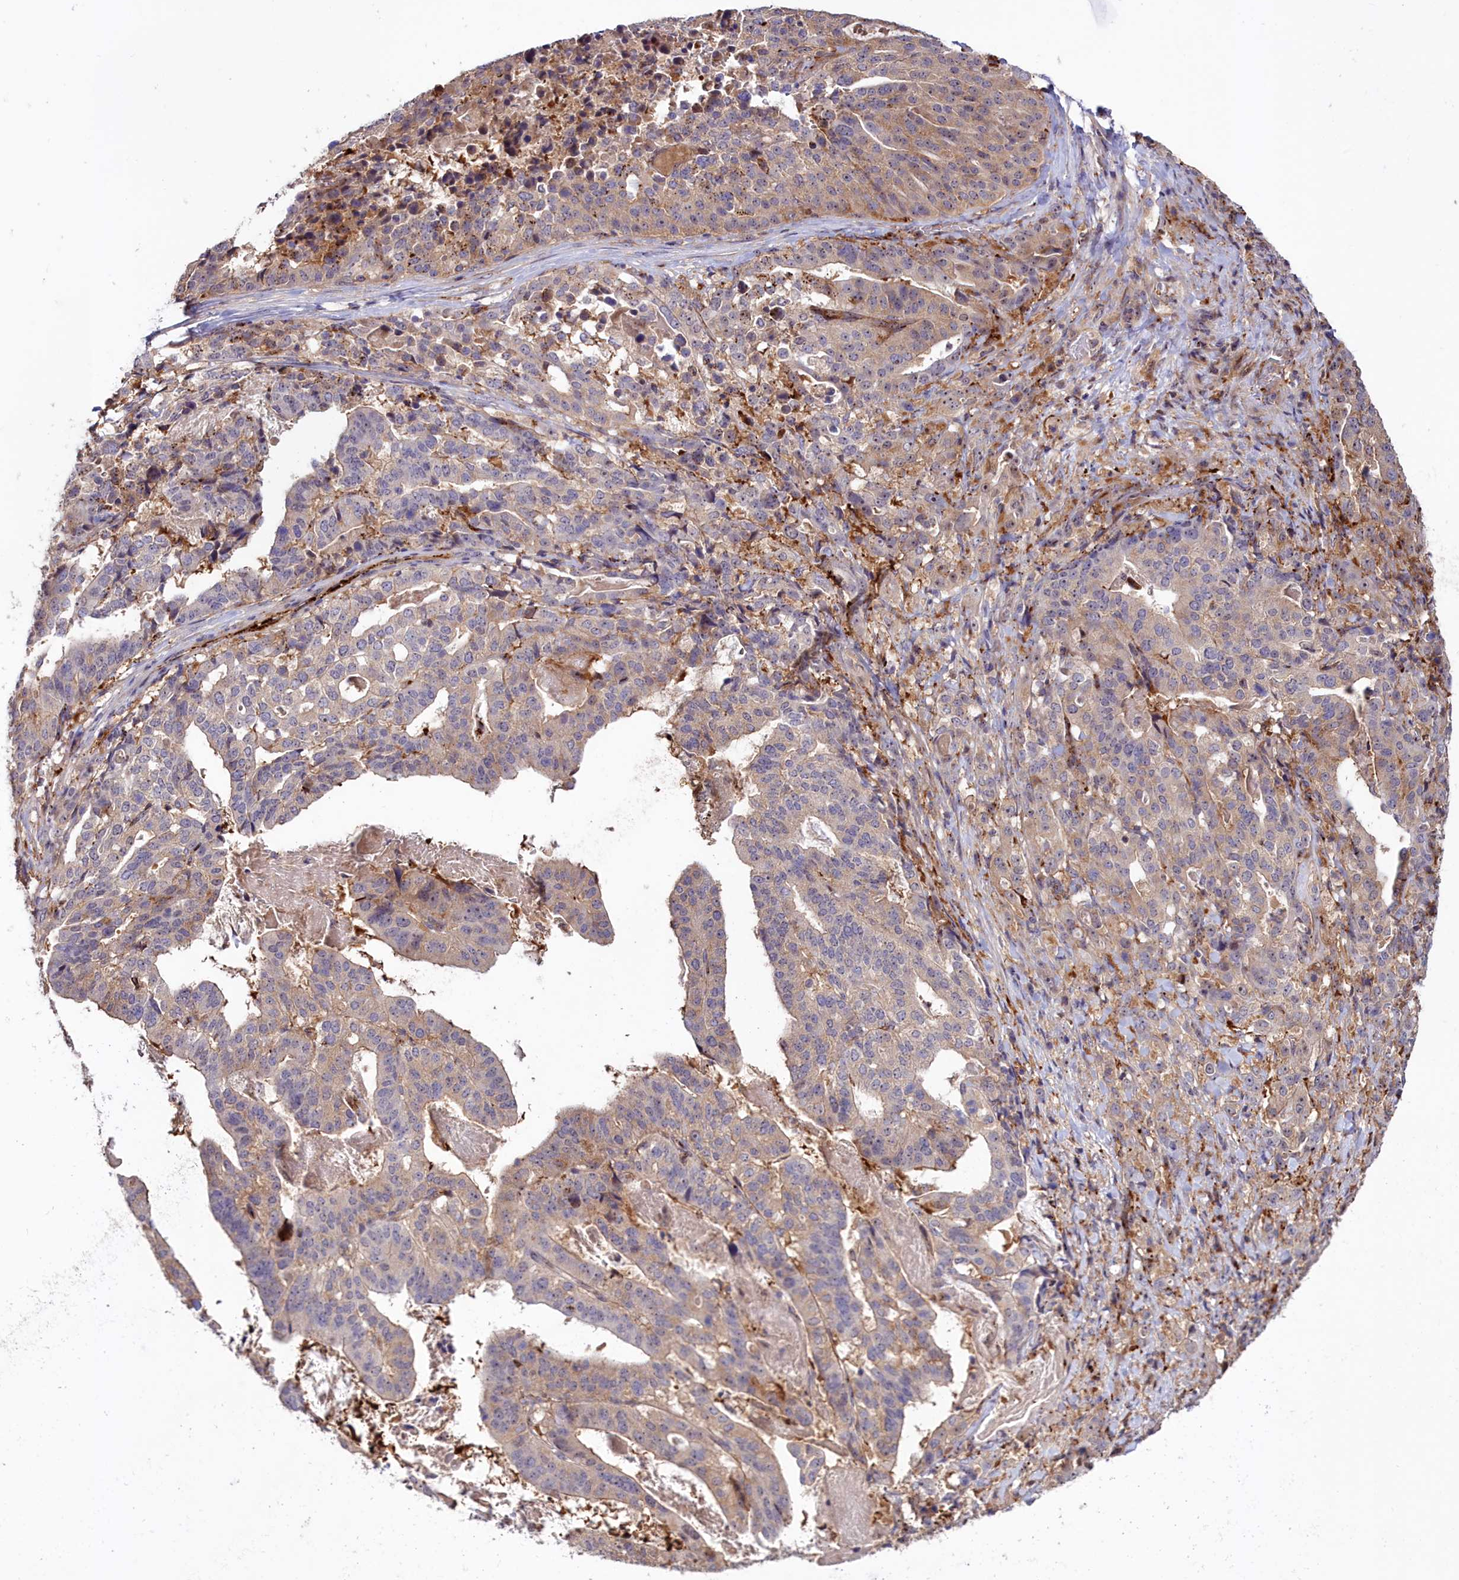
{"staining": {"intensity": "weak", "quantity": "<25%", "location": "cytoplasmic/membranous,nuclear"}, "tissue": "stomach cancer", "cell_type": "Tumor cells", "image_type": "cancer", "snomed": [{"axis": "morphology", "description": "Adenocarcinoma, NOS"}, {"axis": "topography", "description": "Stomach"}], "caption": "Immunohistochemistry image of neoplastic tissue: stomach cancer stained with DAB demonstrates no significant protein staining in tumor cells.", "gene": "NEURL4", "patient": {"sex": "male", "age": 48}}